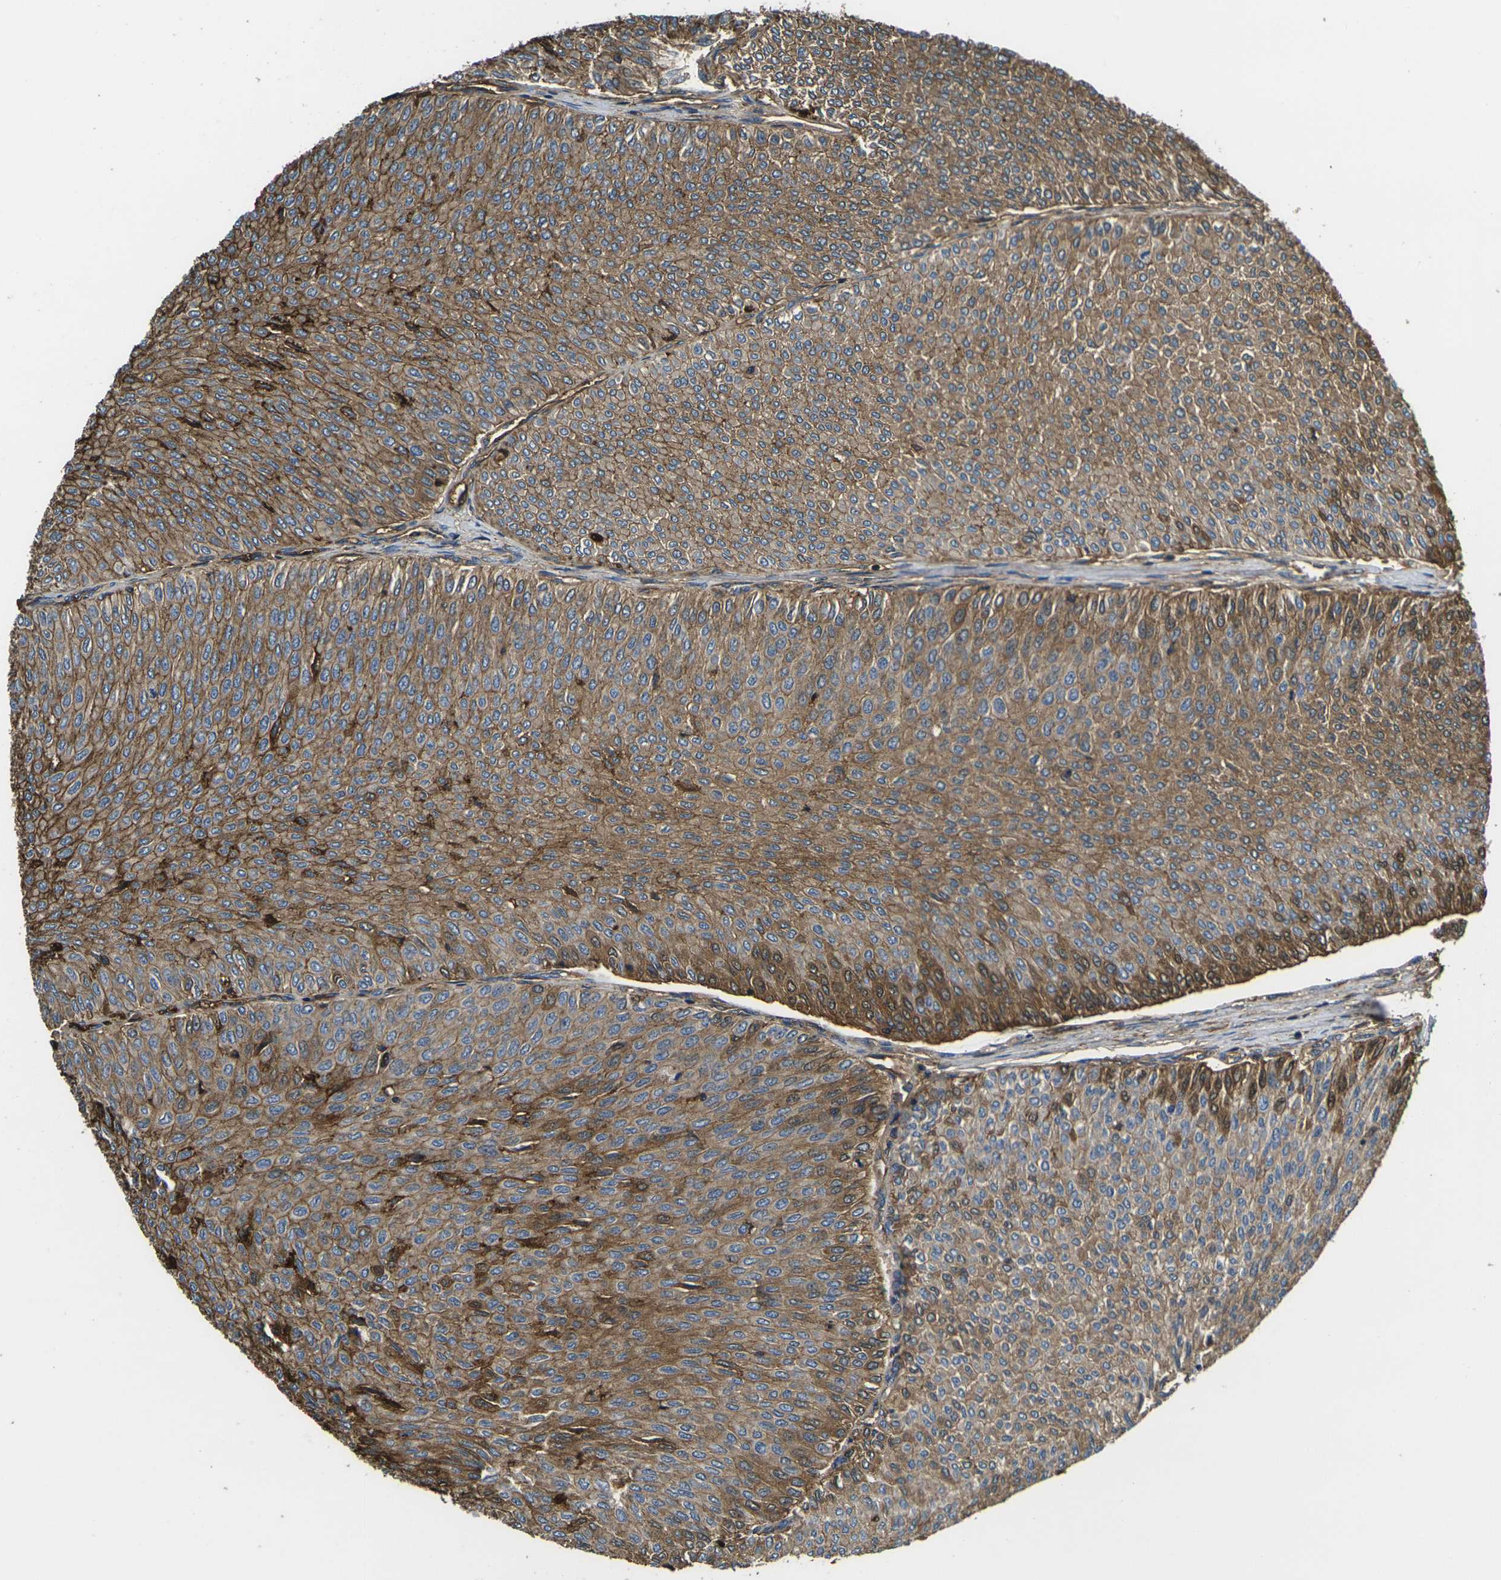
{"staining": {"intensity": "moderate", "quantity": ">75%", "location": "cytoplasmic/membranous"}, "tissue": "urothelial cancer", "cell_type": "Tumor cells", "image_type": "cancer", "snomed": [{"axis": "morphology", "description": "Urothelial carcinoma, Low grade"}, {"axis": "topography", "description": "Urinary bladder"}], "caption": "A histopathology image of low-grade urothelial carcinoma stained for a protein exhibits moderate cytoplasmic/membranous brown staining in tumor cells.", "gene": "HSPG2", "patient": {"sex": "male", "age": 78}}